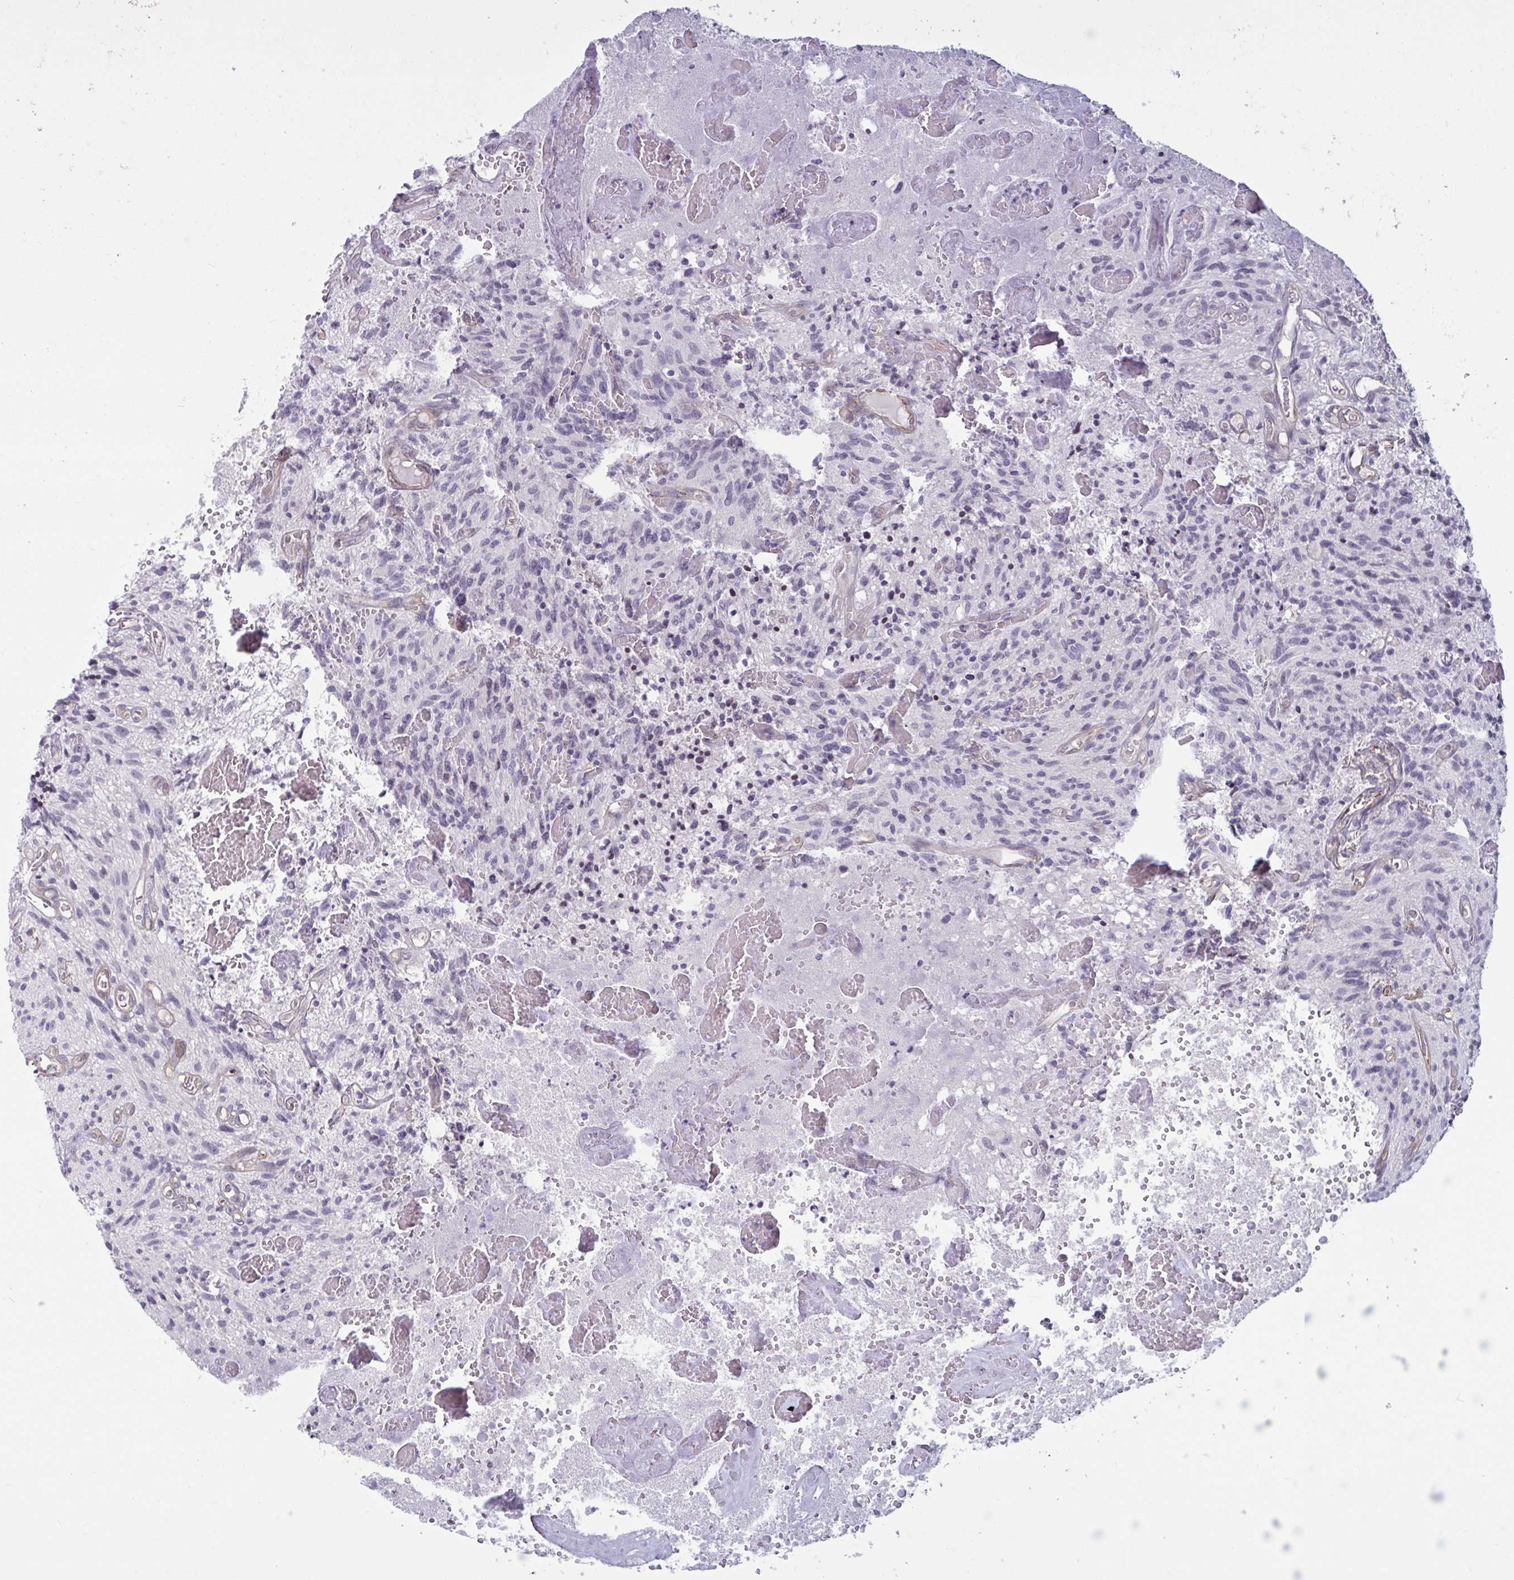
{"staining": {"intensity": "negative", "quantity": "none", "location": "none"}, "tissue": "glioma", "cell_type": "Tumor cells", "image_type": "cancer", "snomed": [{"axis": "morphology", "description": "Glioma, malignant, High grade"}, {"axis": "topography", "description": "Brain"}], "caption": "Glioma was stained to show a protein in brown. There is no significant positivity in tumor cells.", "gene": "TBC1D4", "patient": {"sex": "male", "age": 75}}